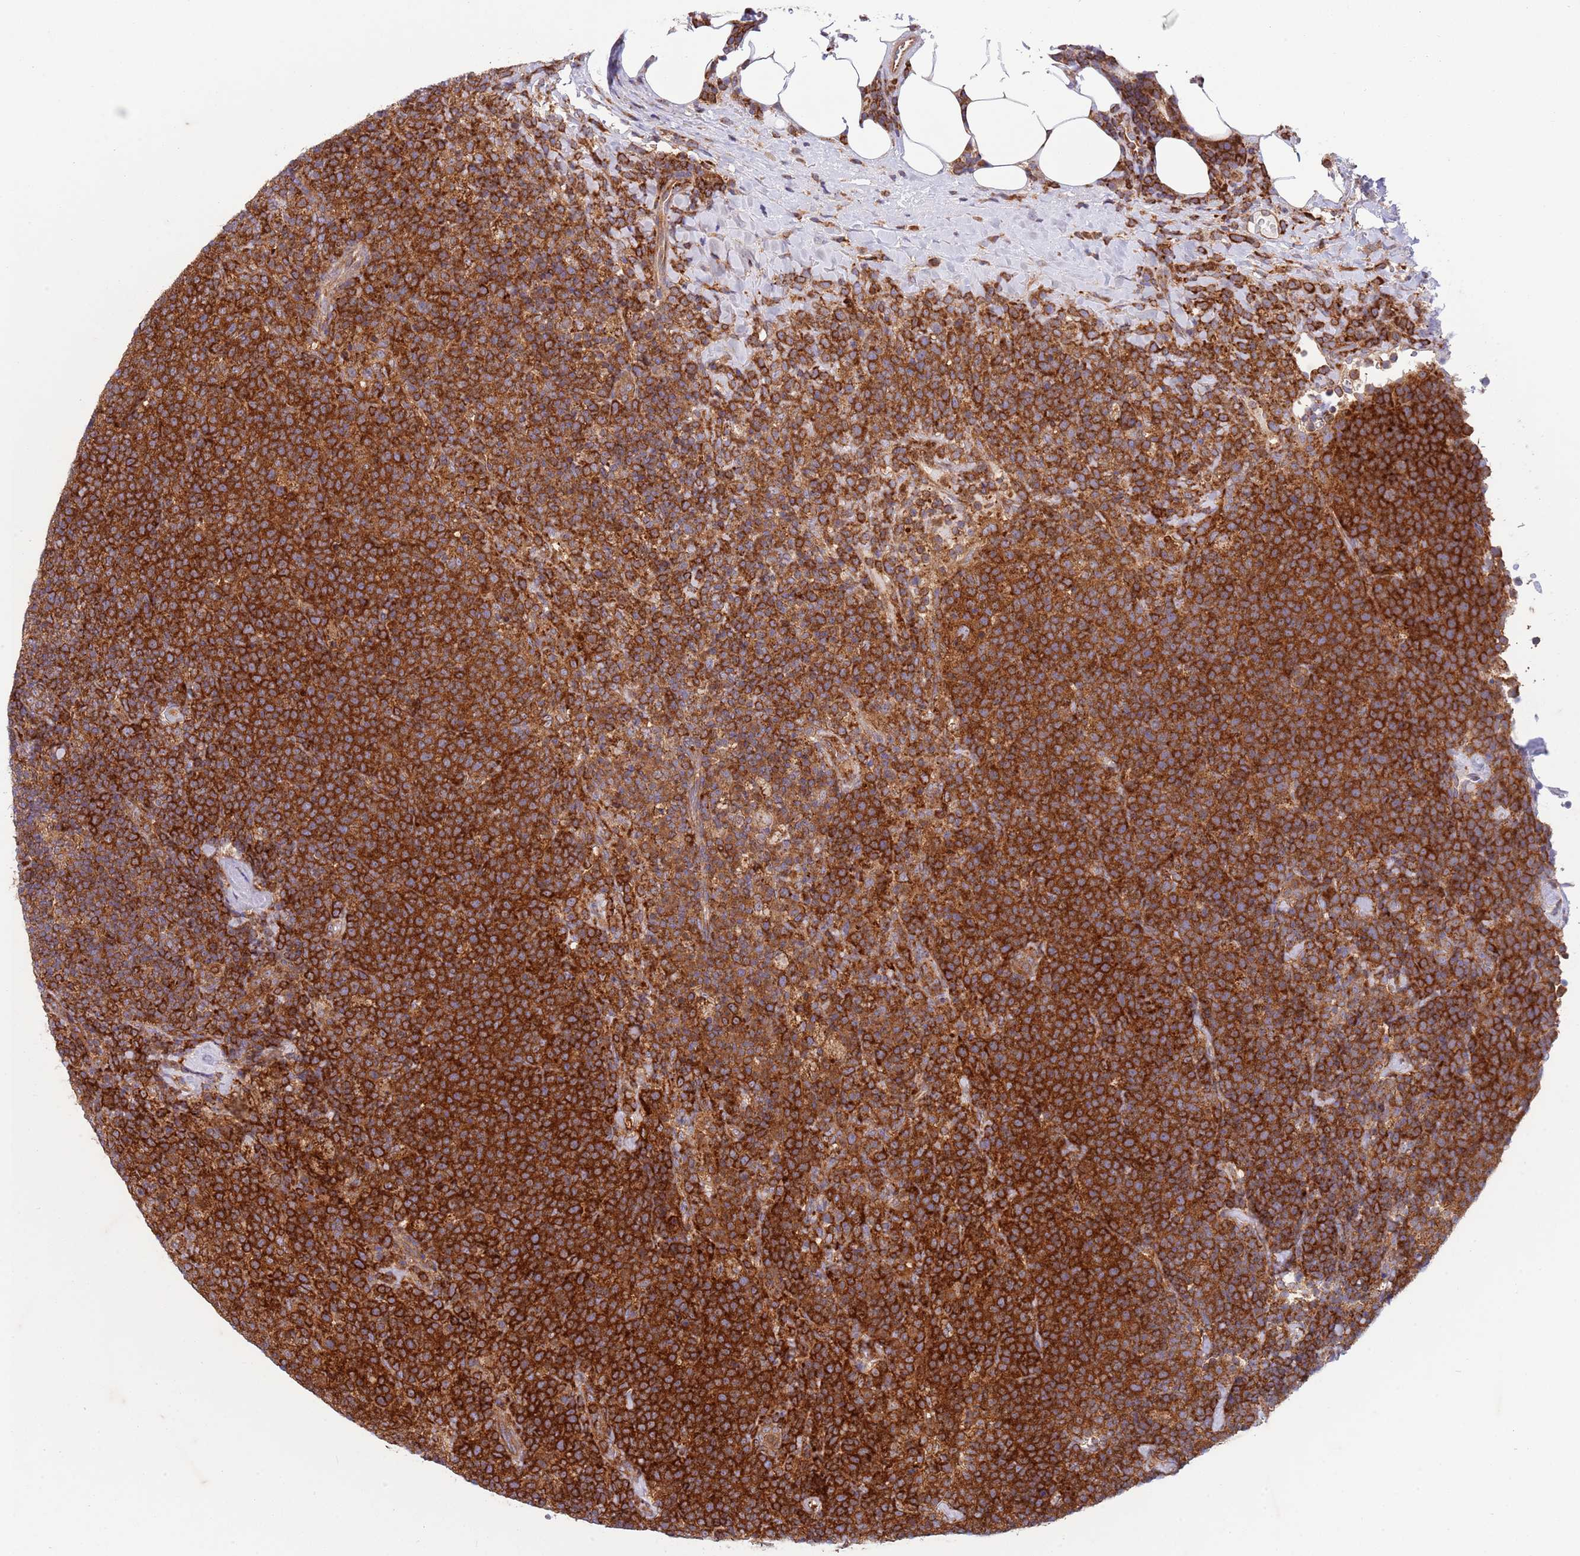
{"staining": {"intensity": "strong", "quantity": ">75%", "location": "cytoplasmic/membranous"}, "tissue": "lymphoma", "cell_type": "Tumor cells", "image_type": "cancer", "snomed": [{"axis": "morphology", "description": "Malignant lymphoma, non-Hodgkin's type, High grade"}, {"axis": "topography", "description": "Lymph node"}], "caption": "The photomicrograph reveals staining of lymphoma, revealing strong cytoplasmic/membranous protein positivity (brown color) within tumor cells.", "gene": "ZMYM5", "patient": {"sex": "male", "age": 61}}